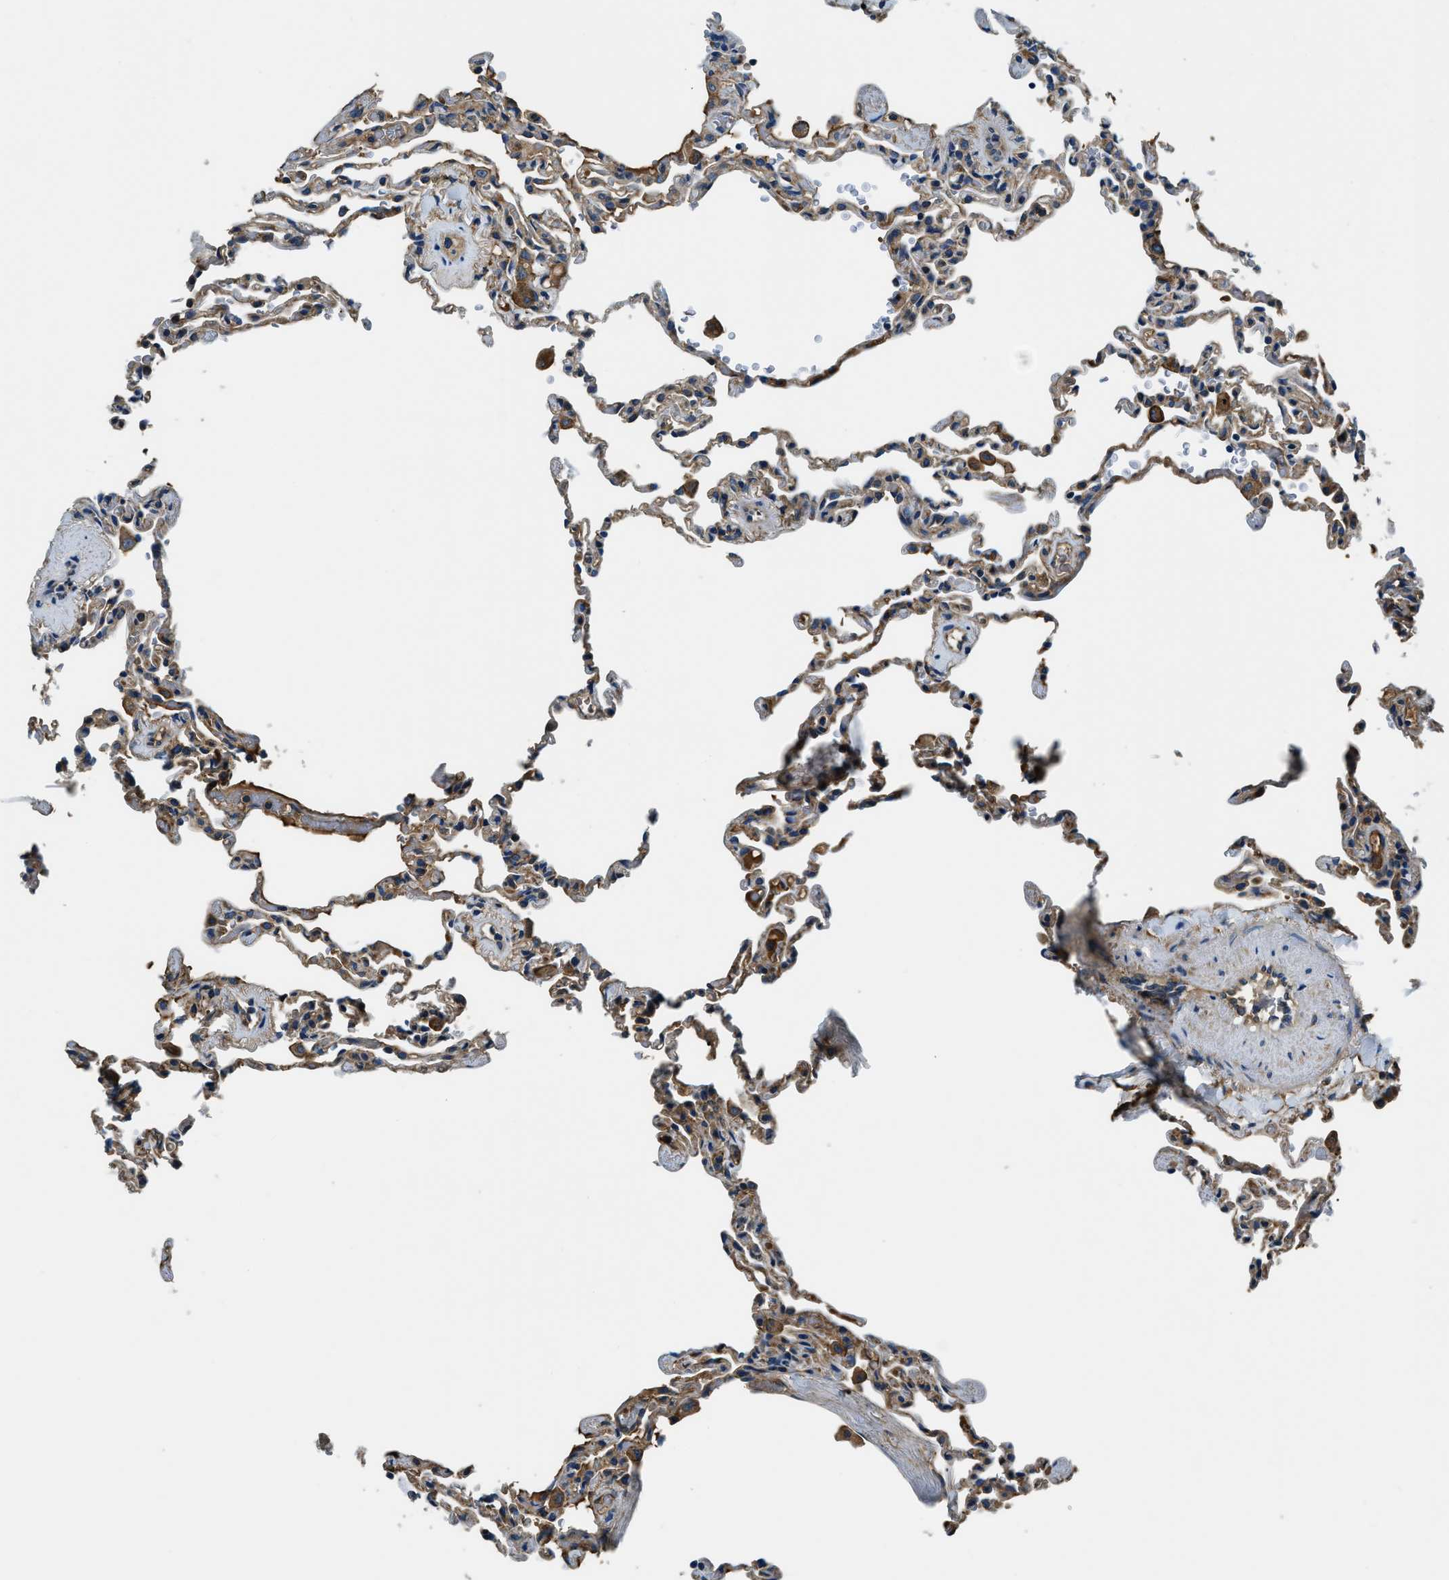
{"staining": {"intensity": "weak", "quantity": "25%-75%", "location": "cytoplasmic/membranous"}, "tissue": "lung", "cell_type": "Alveolar cells", "image_type": "normal", "snomed": [{"axis": "morphology", "description": "Normal tissue, NOS"}, {"axis": "topography", "description": "Lung"}], "caption": "Alveolar cells display low levels of weak cytoplasmic/membranous positivity in about 25%-75% of cells in benign human lung. (DAB = brown stain, brightfield microscopy at high magnification).", "gene": "EEA1", "patient": {"sex": "male", "age": 59}}